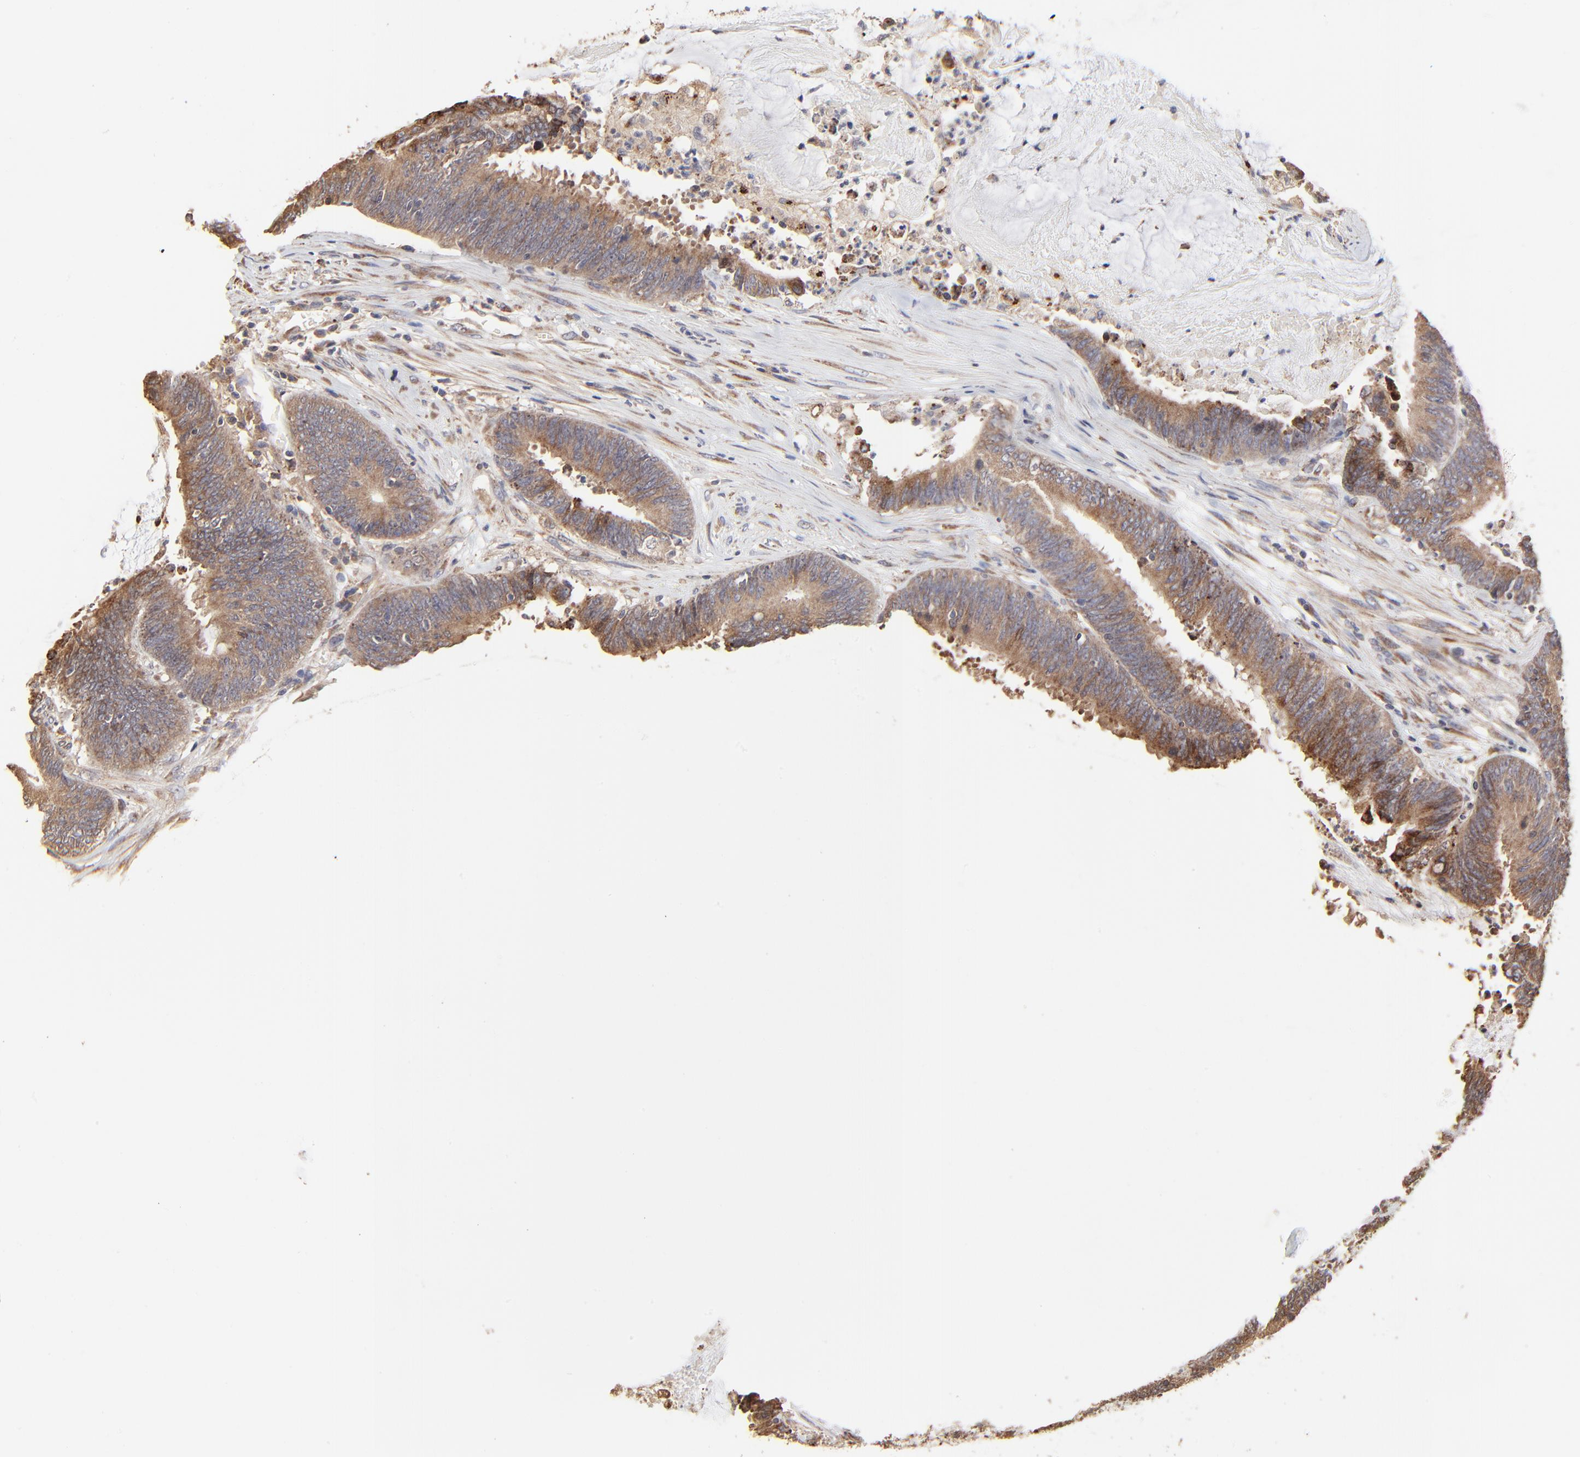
{"staining": {"intensity": "moderate", "quantity": ">75%", "location": "cytoplasmic/membranous"}, "tissue": "colorectal cancer", "cell_type": "Tumor cells", "image_type": "cancer", "snomed": [{"axis": "morphology", "description": "Adenocarcinoma, NOS"}, {"axis": "topography", "description": "Rectum"}], "caption": "Moderate cytoplasmic/membranous positivity is identified in approximately >75% of tumor cells in colorectal adenocarcinoma.", "gene": "ELP2", "patient": {"sex": "female", "age": 66}}